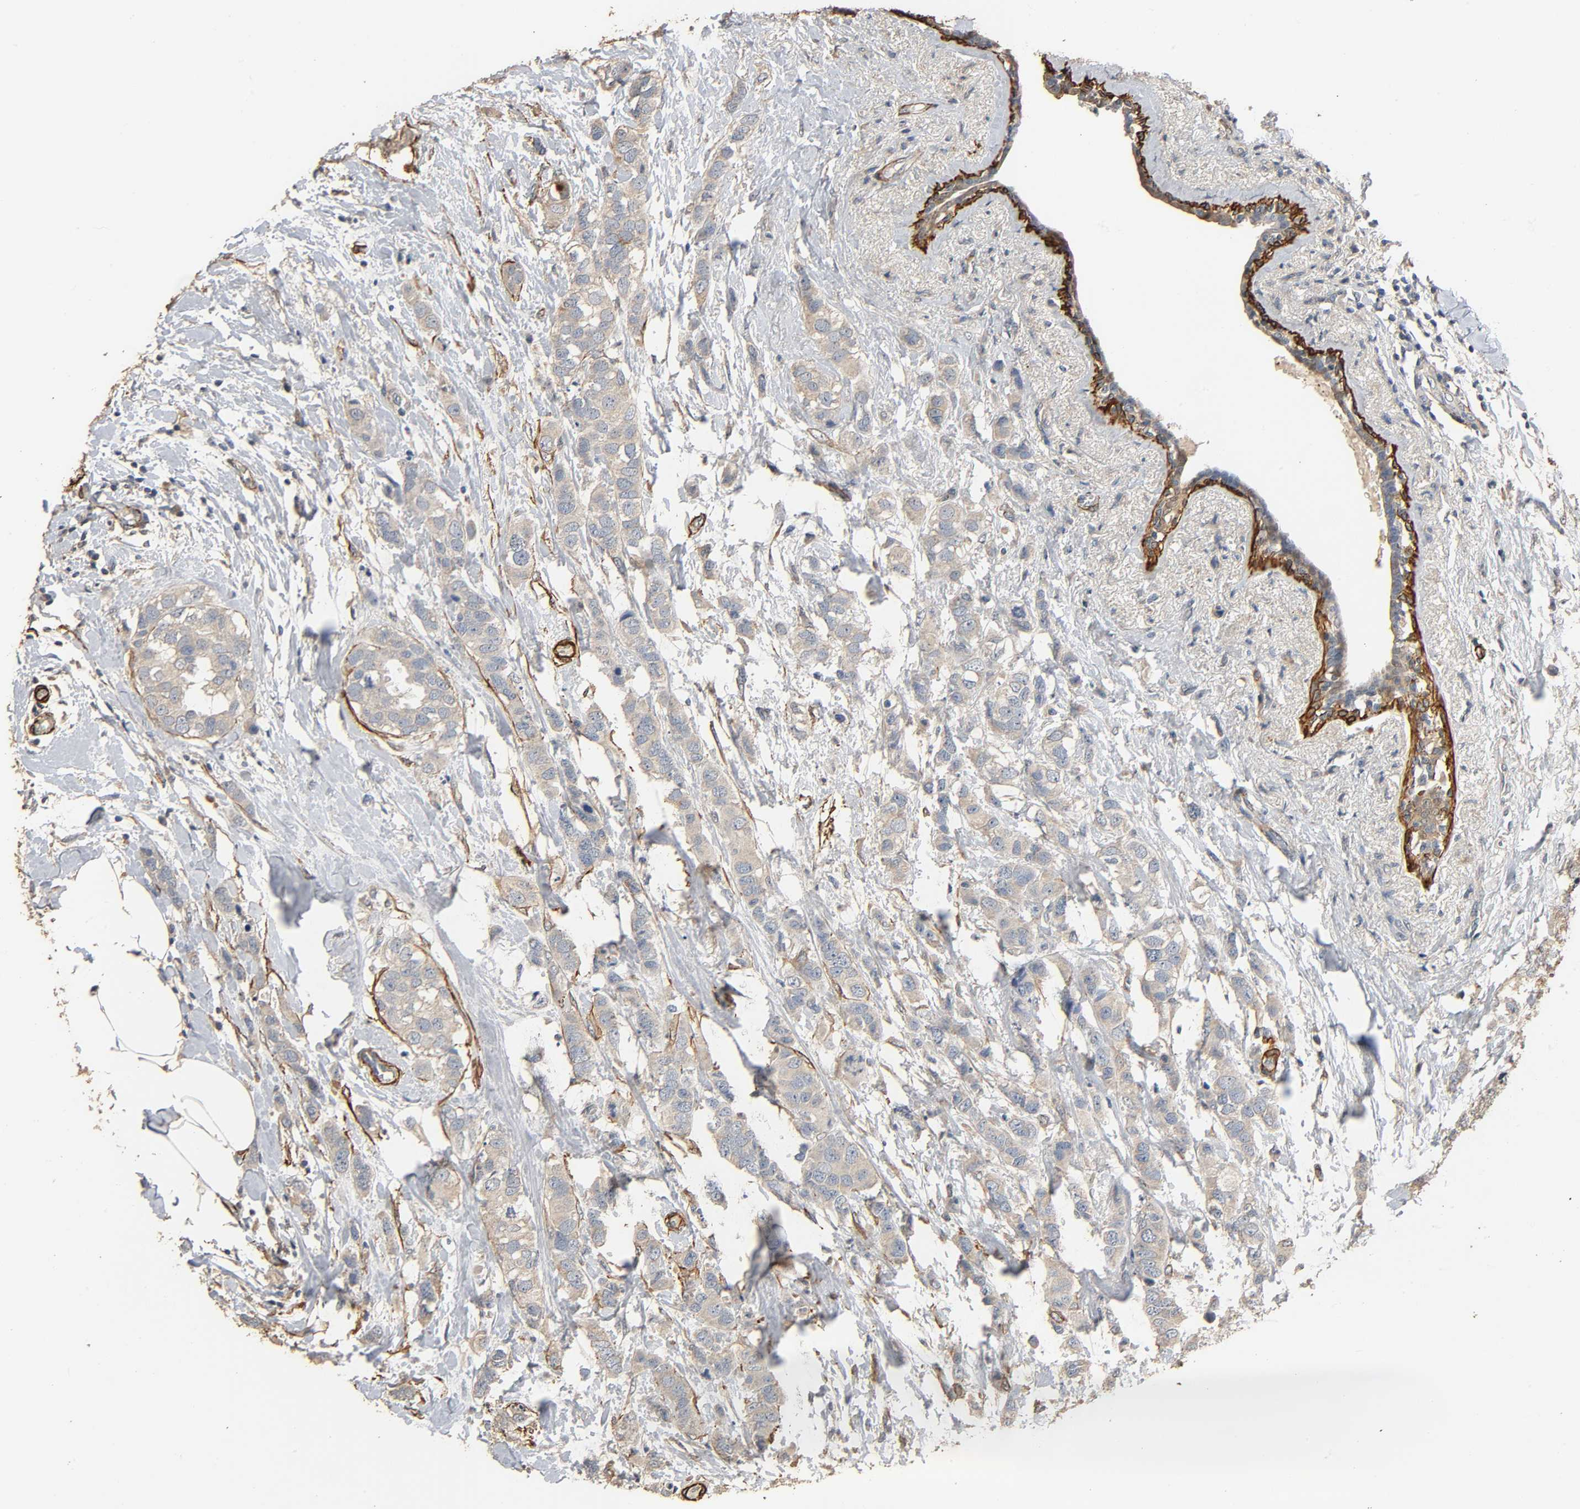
{"staining": {"intensity": "weak", "quantity": ">75%", "location": "cytoplasmic/membranous"}, "tissue": "breast cancer", "cell_type": "Tumor cells", "image_type": "cancer", "snomed": [{"axis": "morphology", "description": "Normal tissue, NOS"}, {"axis": "morphology", "description": "Duct carcinoma"}, {"axis": "topography", "description": "Breast"}], "caption": "Invasive ductal carcinoma (breast) tissue reveals weak cytoplasmic/membranous positivity in approximately >75% of tumor cells", "gene": "GSTA3", "patient": {"sex": "female", "age": 50}}